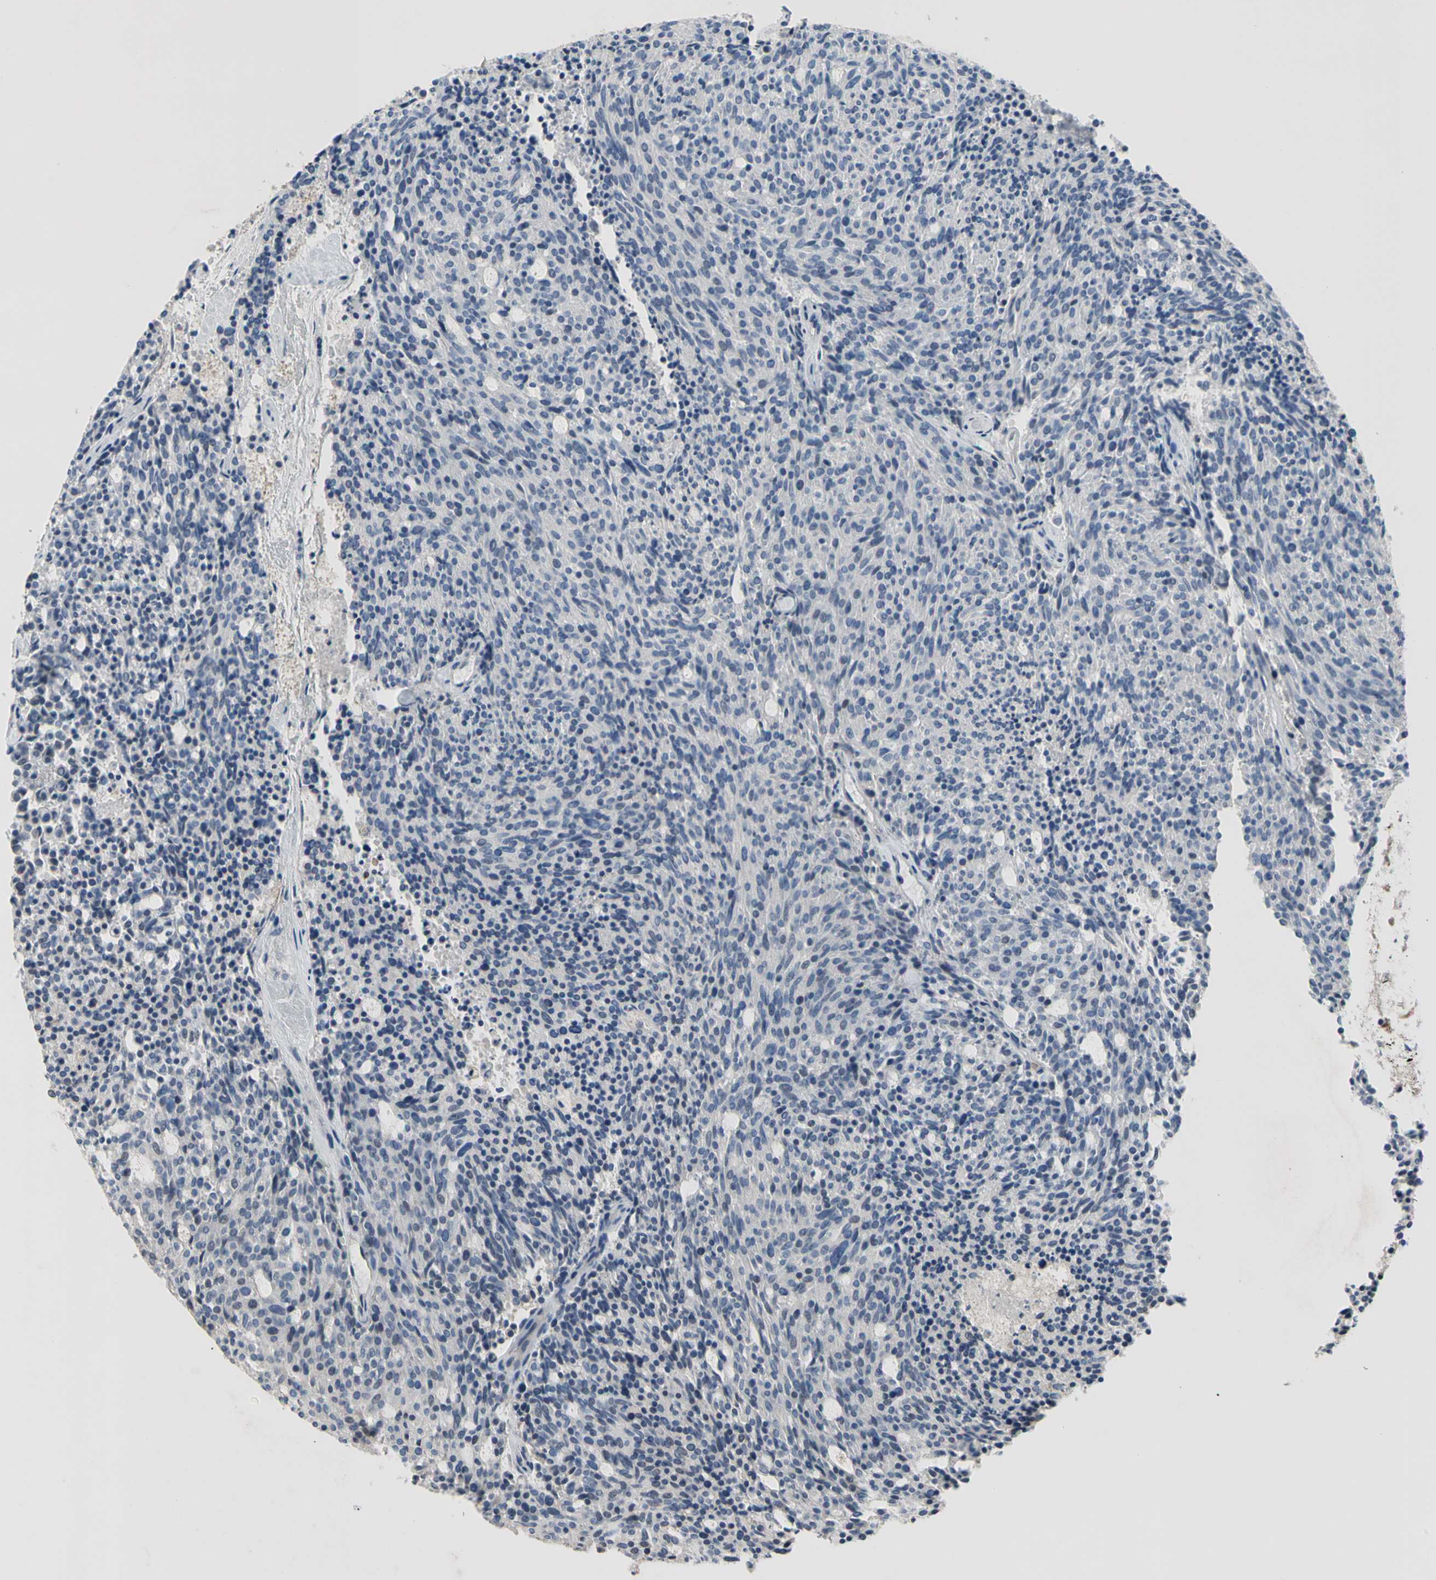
{"staining": {"intensity": "negative", "quantity": "none", "location": "none"}, "tissue": "carcinoid", "cell_type": "Tumor cells", "image_type": "cancer", "snomed": [{"axis": "morphology", "description": "Carcinoid, malignant, NOS"}, {"axis": "topography", "description": "Pancreas"}], "caption": "IHC histopathology image of neoplastic tissue: carcinoid stained with DAB reveals no significant protein positivity in tumor cells. (IHC, brightfield microscopy, high magnification).", "gene": "CRTAC1", "patient": {"sex": "female", "age": 54}}